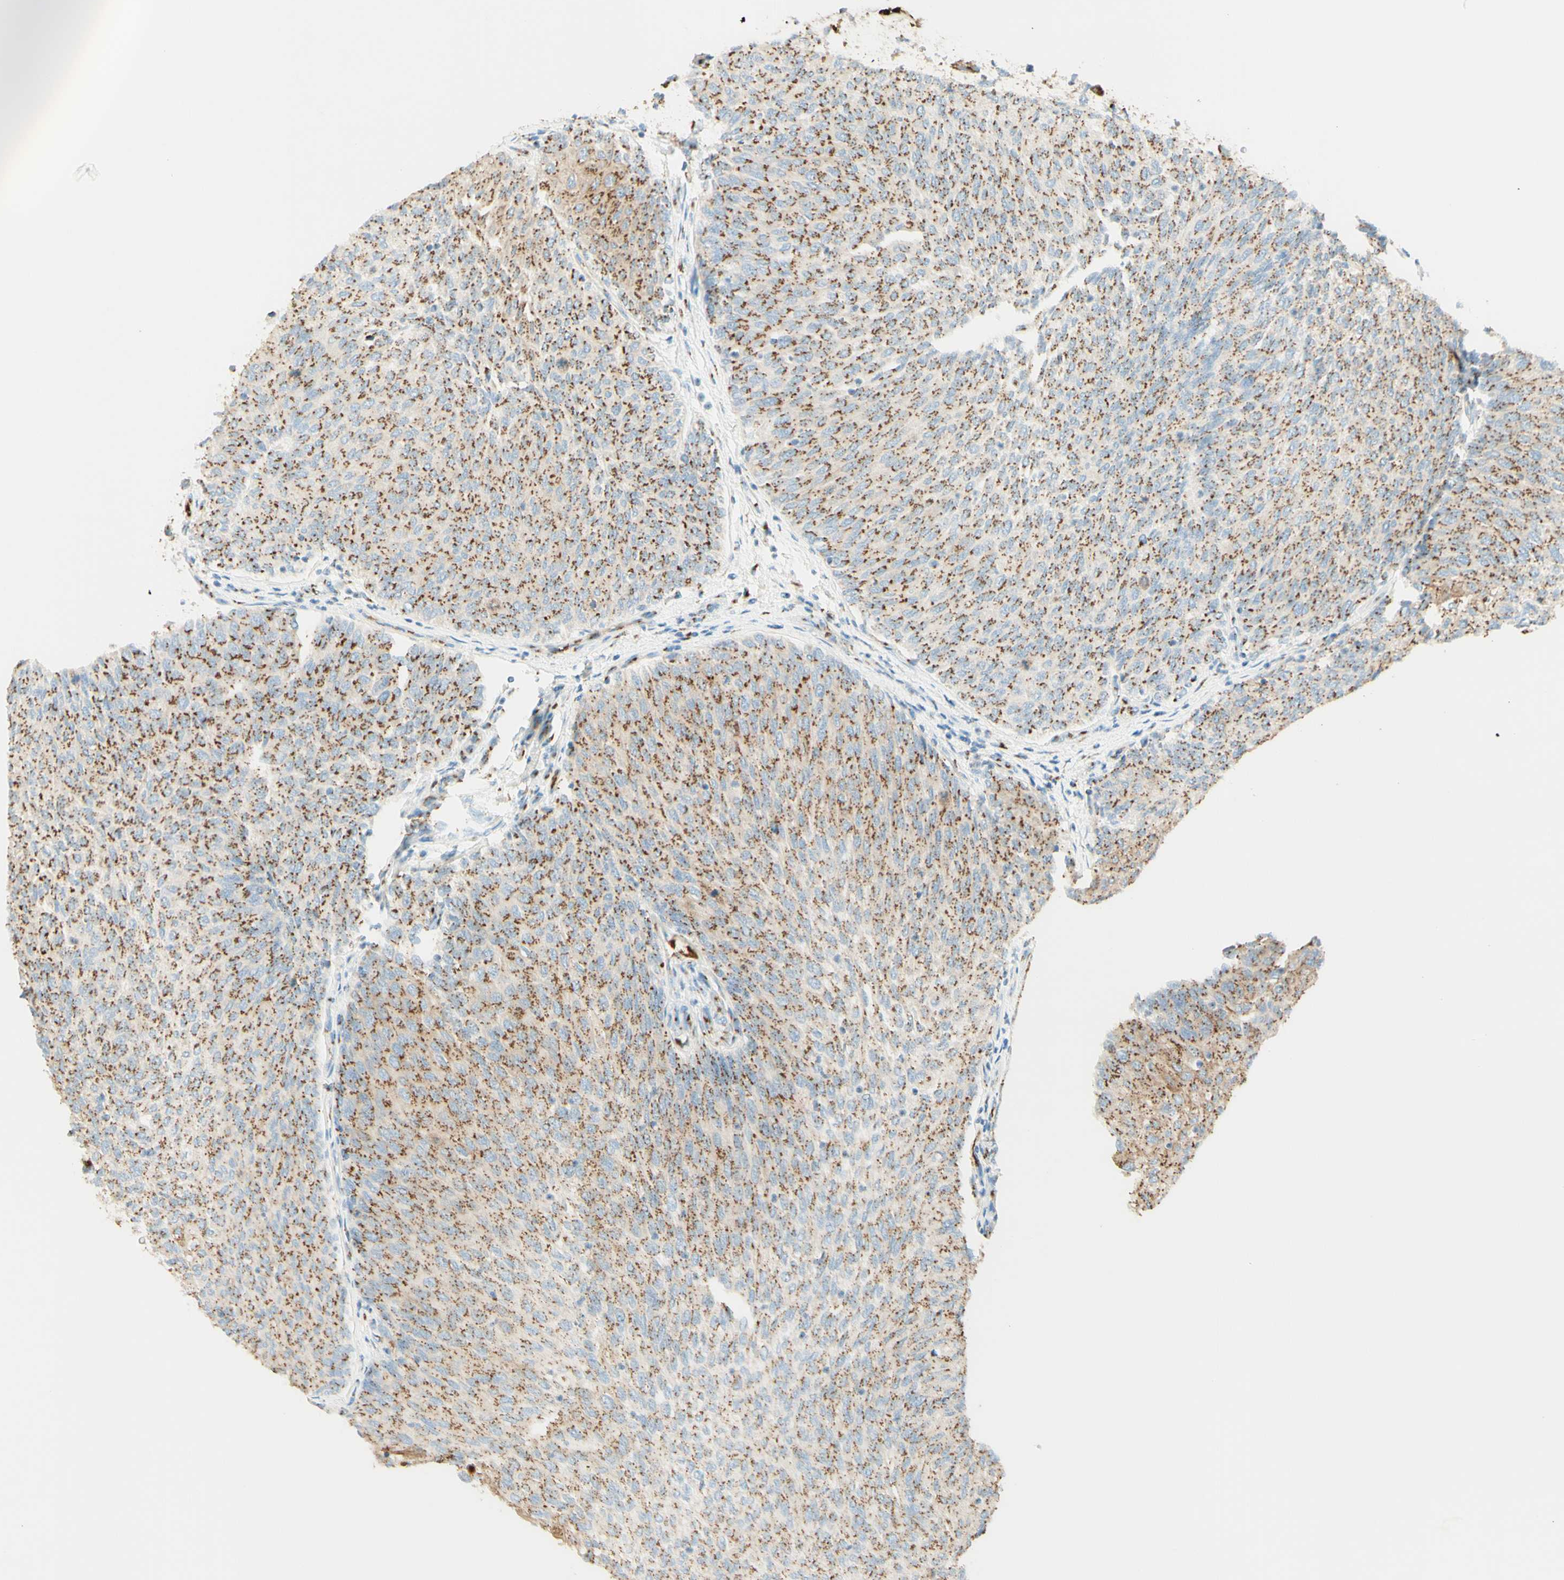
{"staining": {"intensity": "strong", "quantity": ">75%", "location": "cytoplasmic/membranous"}, "tissue": "urothelial cancer", "cell_type": "Tumor cells", "image_type": "cancer", "snomed": [{"axis": "morphology", "description": "Urothelial carcinoma, Low grade"}, {"axis": "topography", "description": "Urinary bladder"}], "caption": "Urothelial cancer was stained to show a protein in brown. There is high levels of strong cytoplasmic/membranous staining in approximately >75% of tumor cells.", "gene": "GOLGB1", "patient": {"sex": "female", "age": 79}}